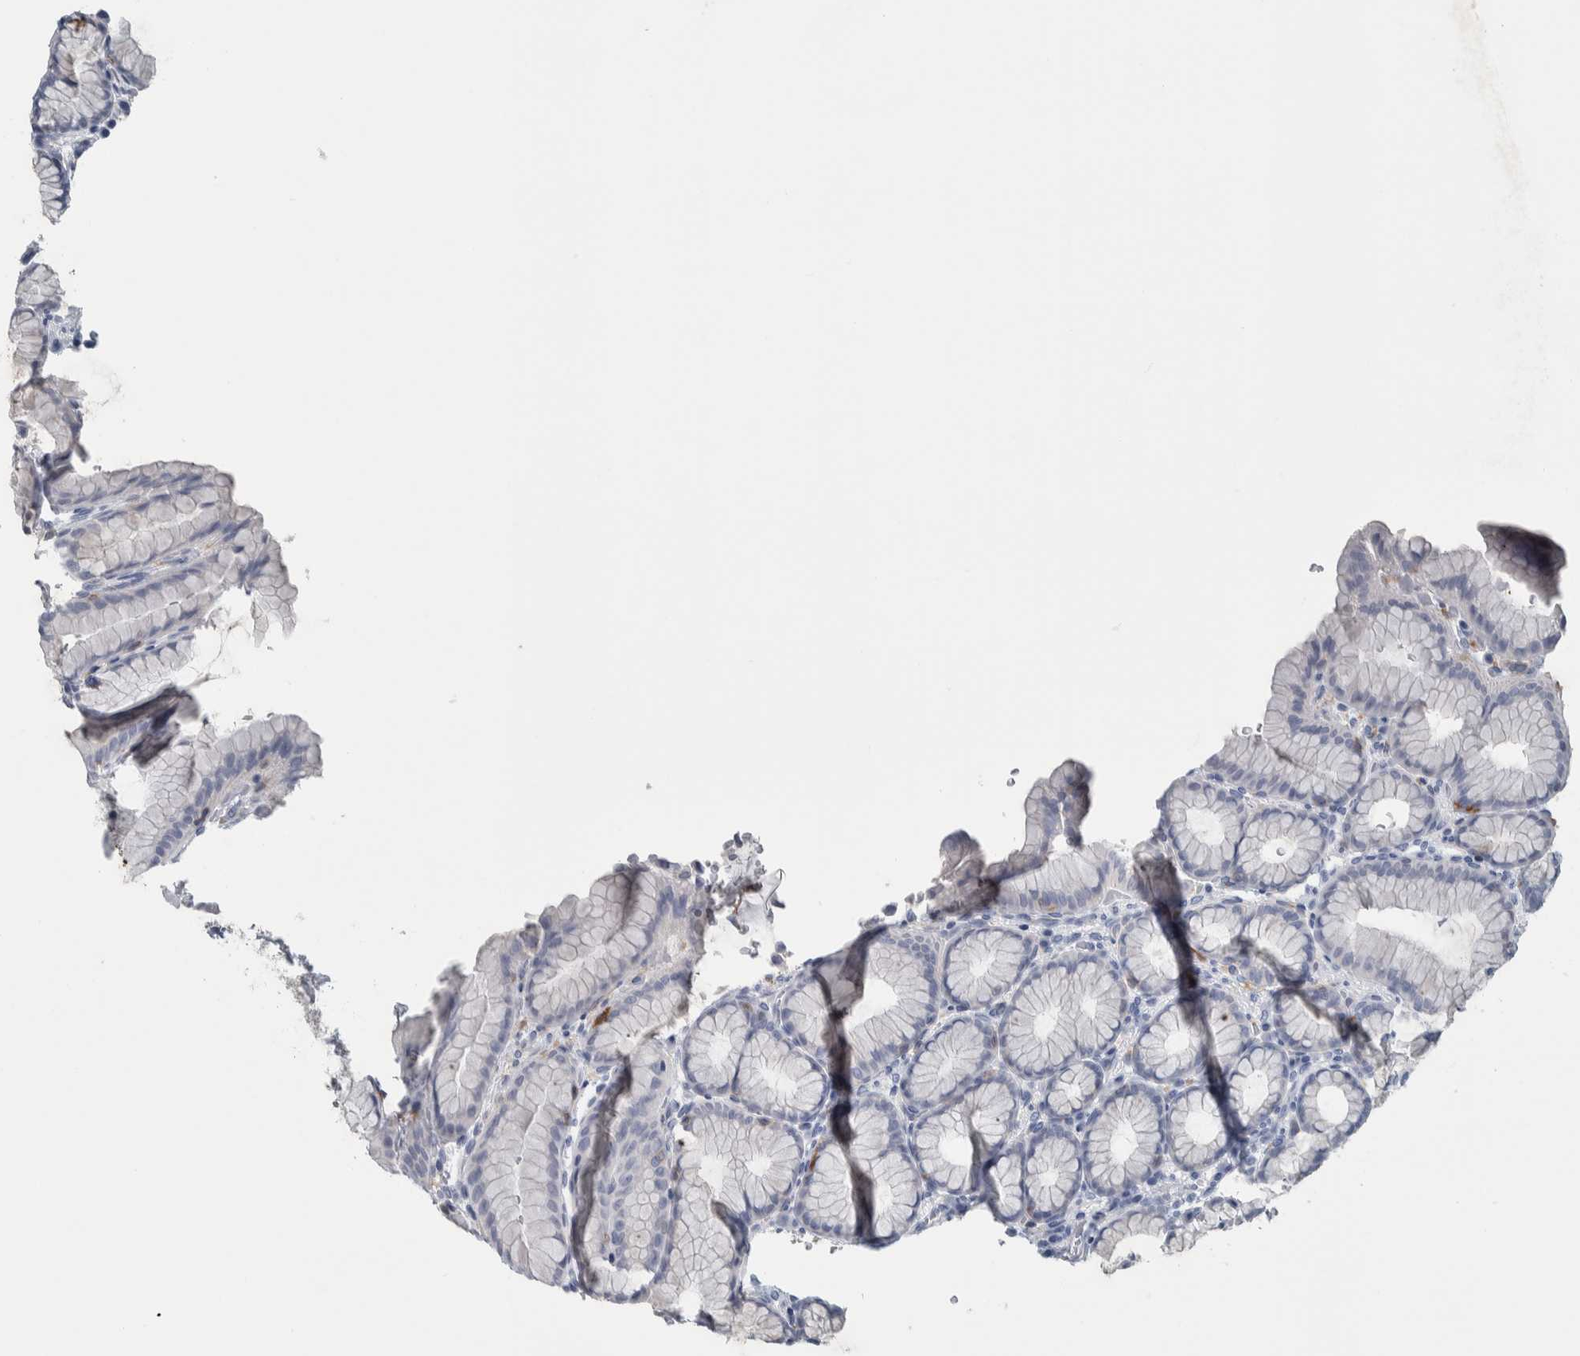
{"staining": {"intensity": "negative", "quantity": "none", "location": "none"}, "tissue": "stomach", "cell_type": "Glandular cells", "image_type": "normal", "snomed": [{"axis": "morphology", "description": "Normal tissue, NOS"}, {"axis": "topography", "description": "Stomach"}], "caption": "Immunohistochemistry (IHC) micrograph of normal stomach: human stomach stained with DAB shows no significant protein staining in glandular cells.", "gene": "SKAP2", "patient": {"sex": "male", "age": 42}}